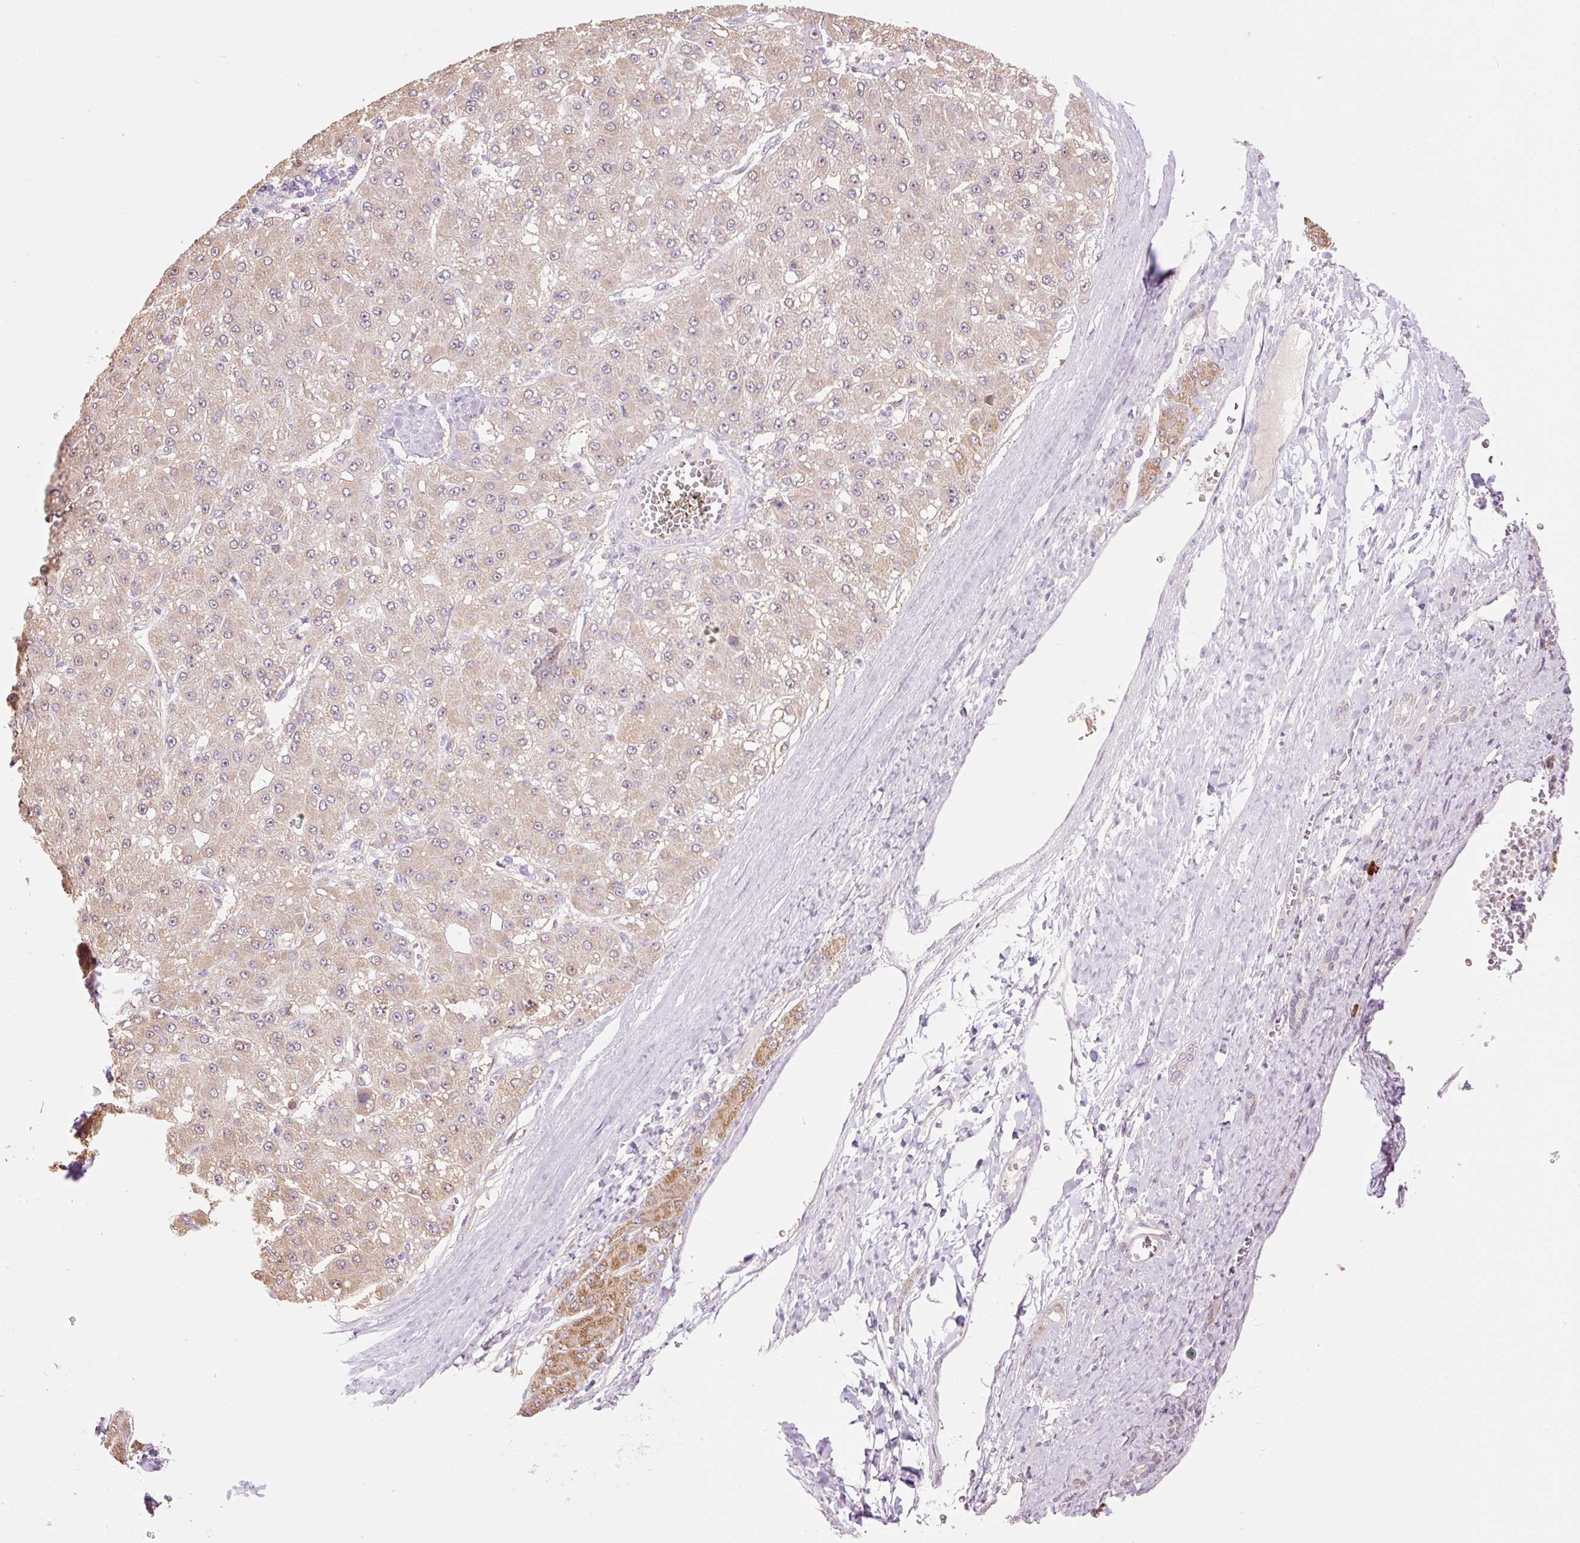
{"staining": {"intensity": "weak", "quantity": "25%-75%", "location": "cytoplasmic/membranous"}, "tissue": "liver cancer", "cell_type": "Tumor cells", "image_type": "cancer", "snomed": [{"axis": "morphology", "description": "Carcinoma, Hepatocellular, NOS"}, {"axis": "topography", "description": "Liver"}], "caption": "A micrograph showing weak cytoplasmic/membranous expression in approximately 25%-75% of tumor cells in liver cancer (hepatocellular carcinoma), as visualized by brown immunohistochemical staining.", "gene": "PNPLA5", "patient": {"sex": "male", "age": 67}}